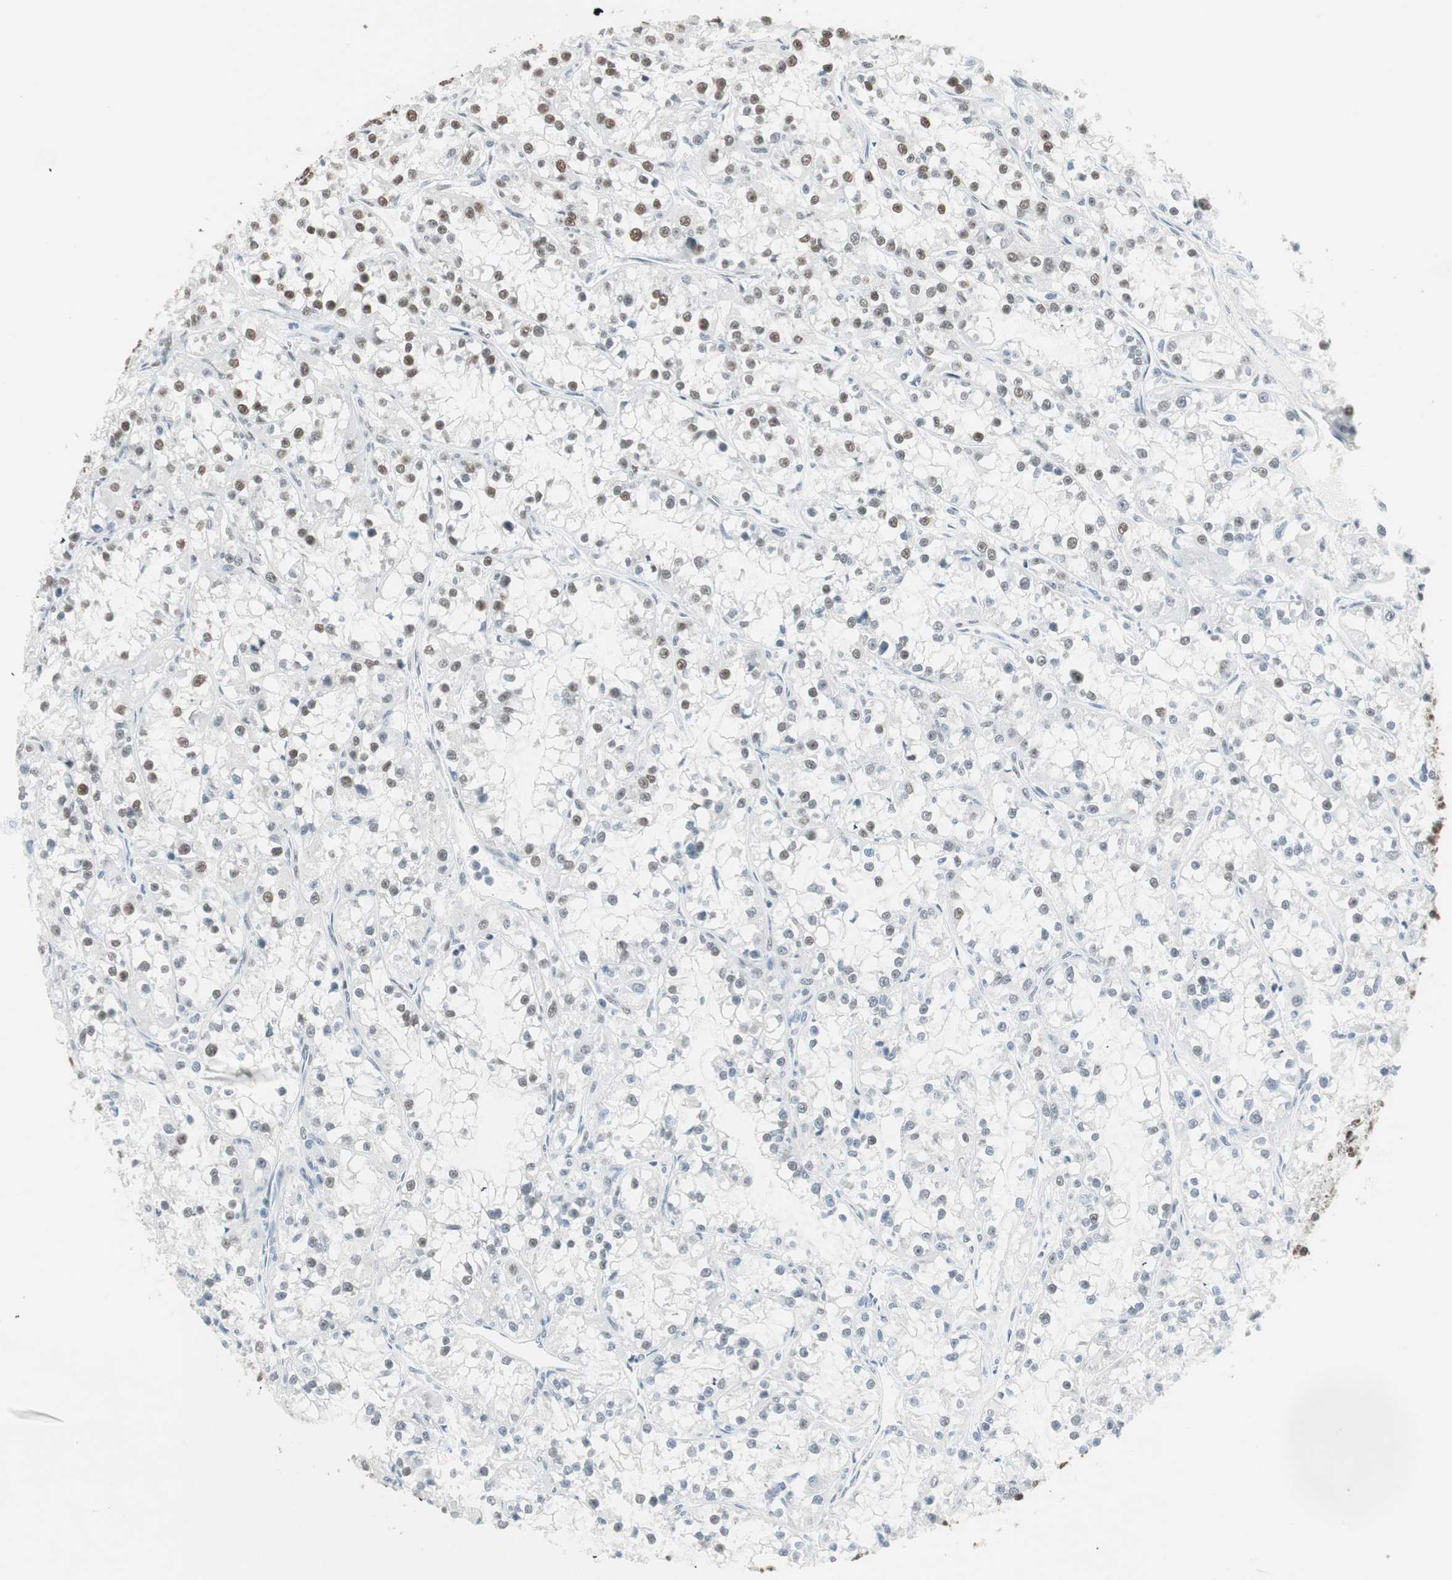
{"staining": {"intensity": "weak", "quantity": ">75%", "location": "nuclear"}, "tissue": "renal cancer", "cell_type": "Tumor cells", "image_type": "cancer", "snomed": [{"axis": "morphology", "description": "Adenocarcinoma, NOS"}, {"axis": "topography", "description": "Kidney"}], "caption": "A brown stain shows weak nuclear staining of a protein in human renal adenocarcinoma tumor cells. The staining was performed using DAB to visualize the protein expression in brown, while the nuclei were stained in blue with hematoxylin (Magnification: 20x).", "gene": "ZBTB17", "patient": {"sex": "female", "age": 52}}